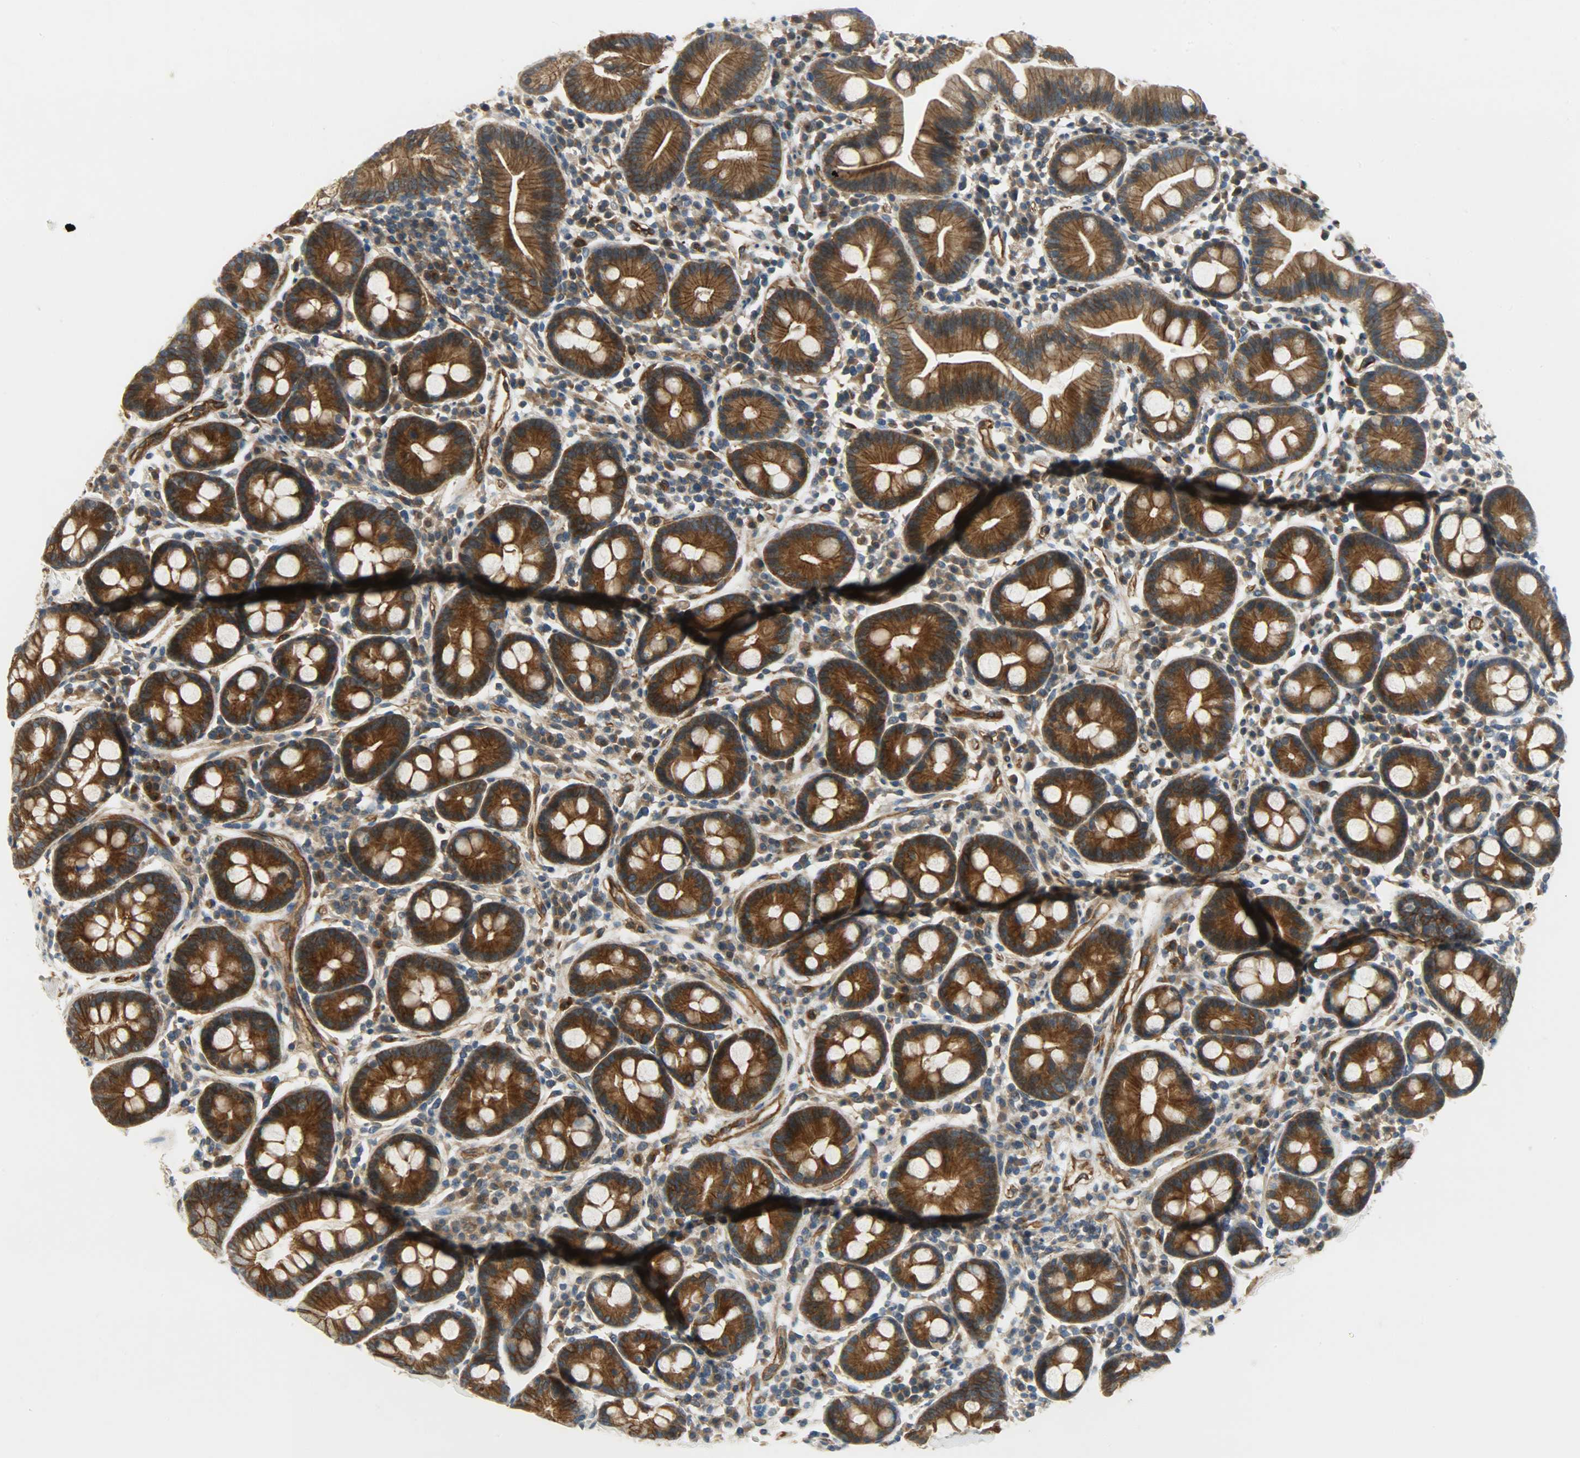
{"staining": {"intensity": "strong", "quantity": ">75%", "location": "cytoplasmic/membranous"}, "tissue": "duodenum", "cell_type": "Glandular cells", "image_type": "normal", "snomed": [{"axis": "morphology", "description": "Normal tissue, NOS"}, {"axis": "topography", "description": "Duodenum"}], "caption": "An immunohistochemistry micrograph of normal tissue is shown. Protein staining in brown highlights strong cytoplasmic/membranous positivity in duodenum within glandular cells.", "gene": "KIAA1217", "patient": {"sex": "male", "age": 50}}